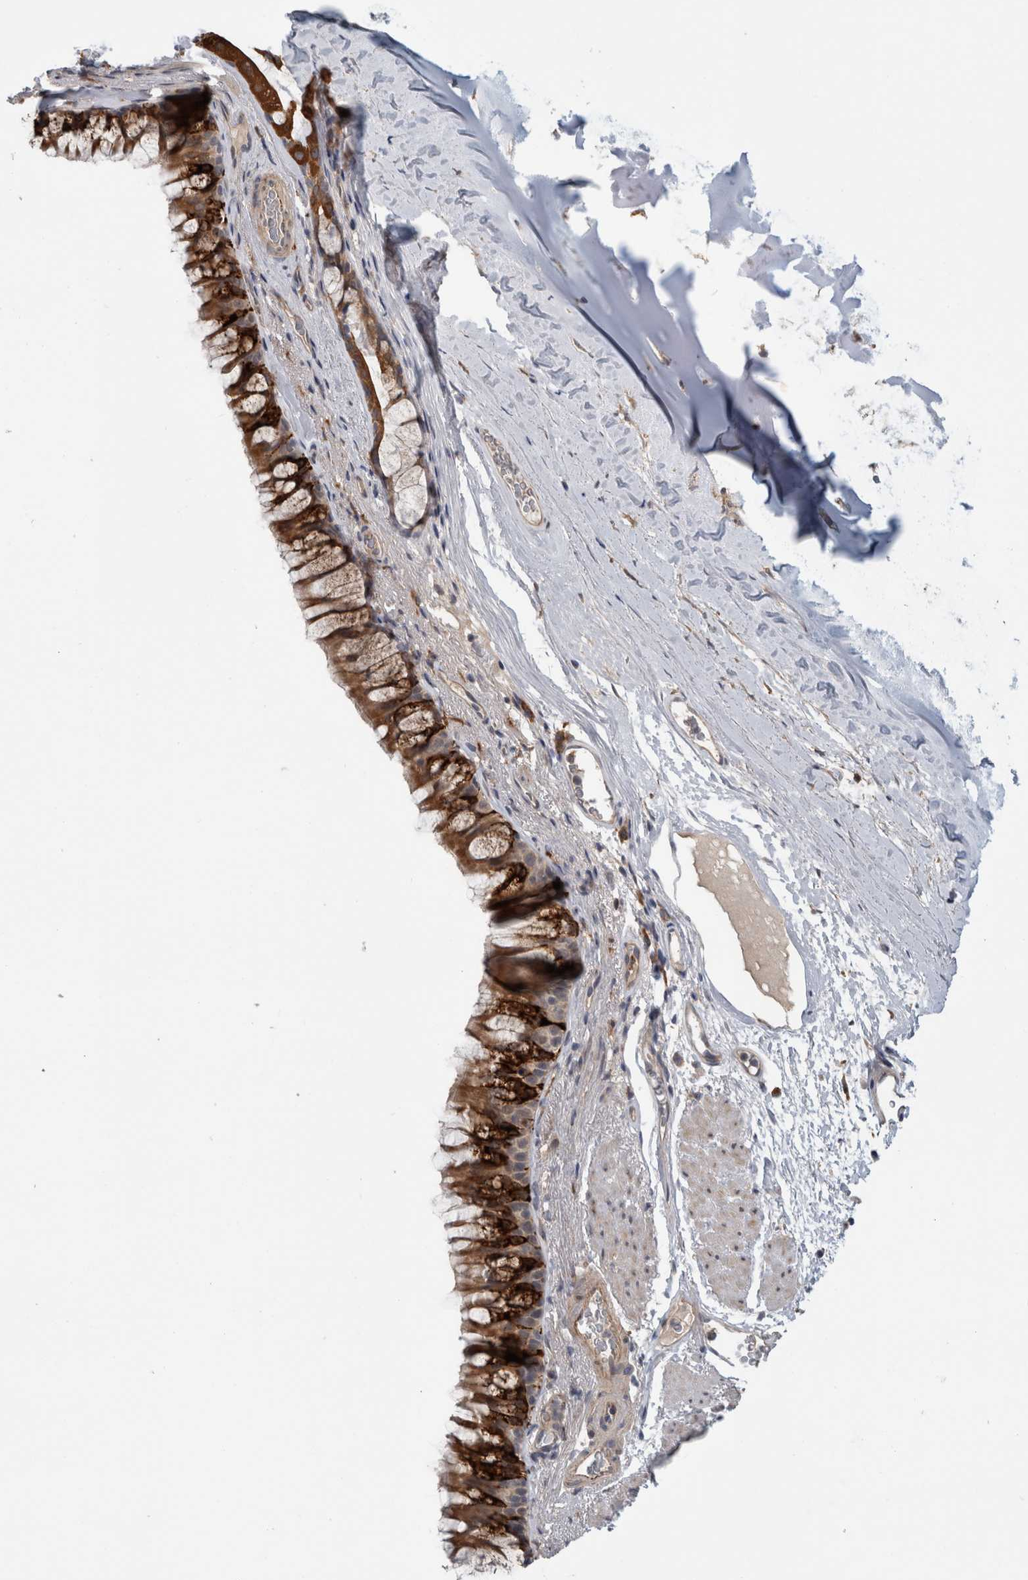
{"staining": {"intensity": "strong", "quantity": ">75%", "location": "cytoplasmic/membranous"}, "tissue": "bronchus", "cell_type": "Respiratory epithelial cells", "image_type": "normal", "snomed": [{"axis": "morphology", "description": "Normal tissue, NOS"}, {"axis": "topography", "description": "Cartilage tissue"}, {"axis": "topography", "description": "Bronchus"}], "caption": "IHC of benign bronchus shows high levels of strong cytoplasmic/membranous expression in about >75% of respiratory epithelial cells.", "gene": "ADGRL3", "patient": {"sex": "female", "age": 53}}